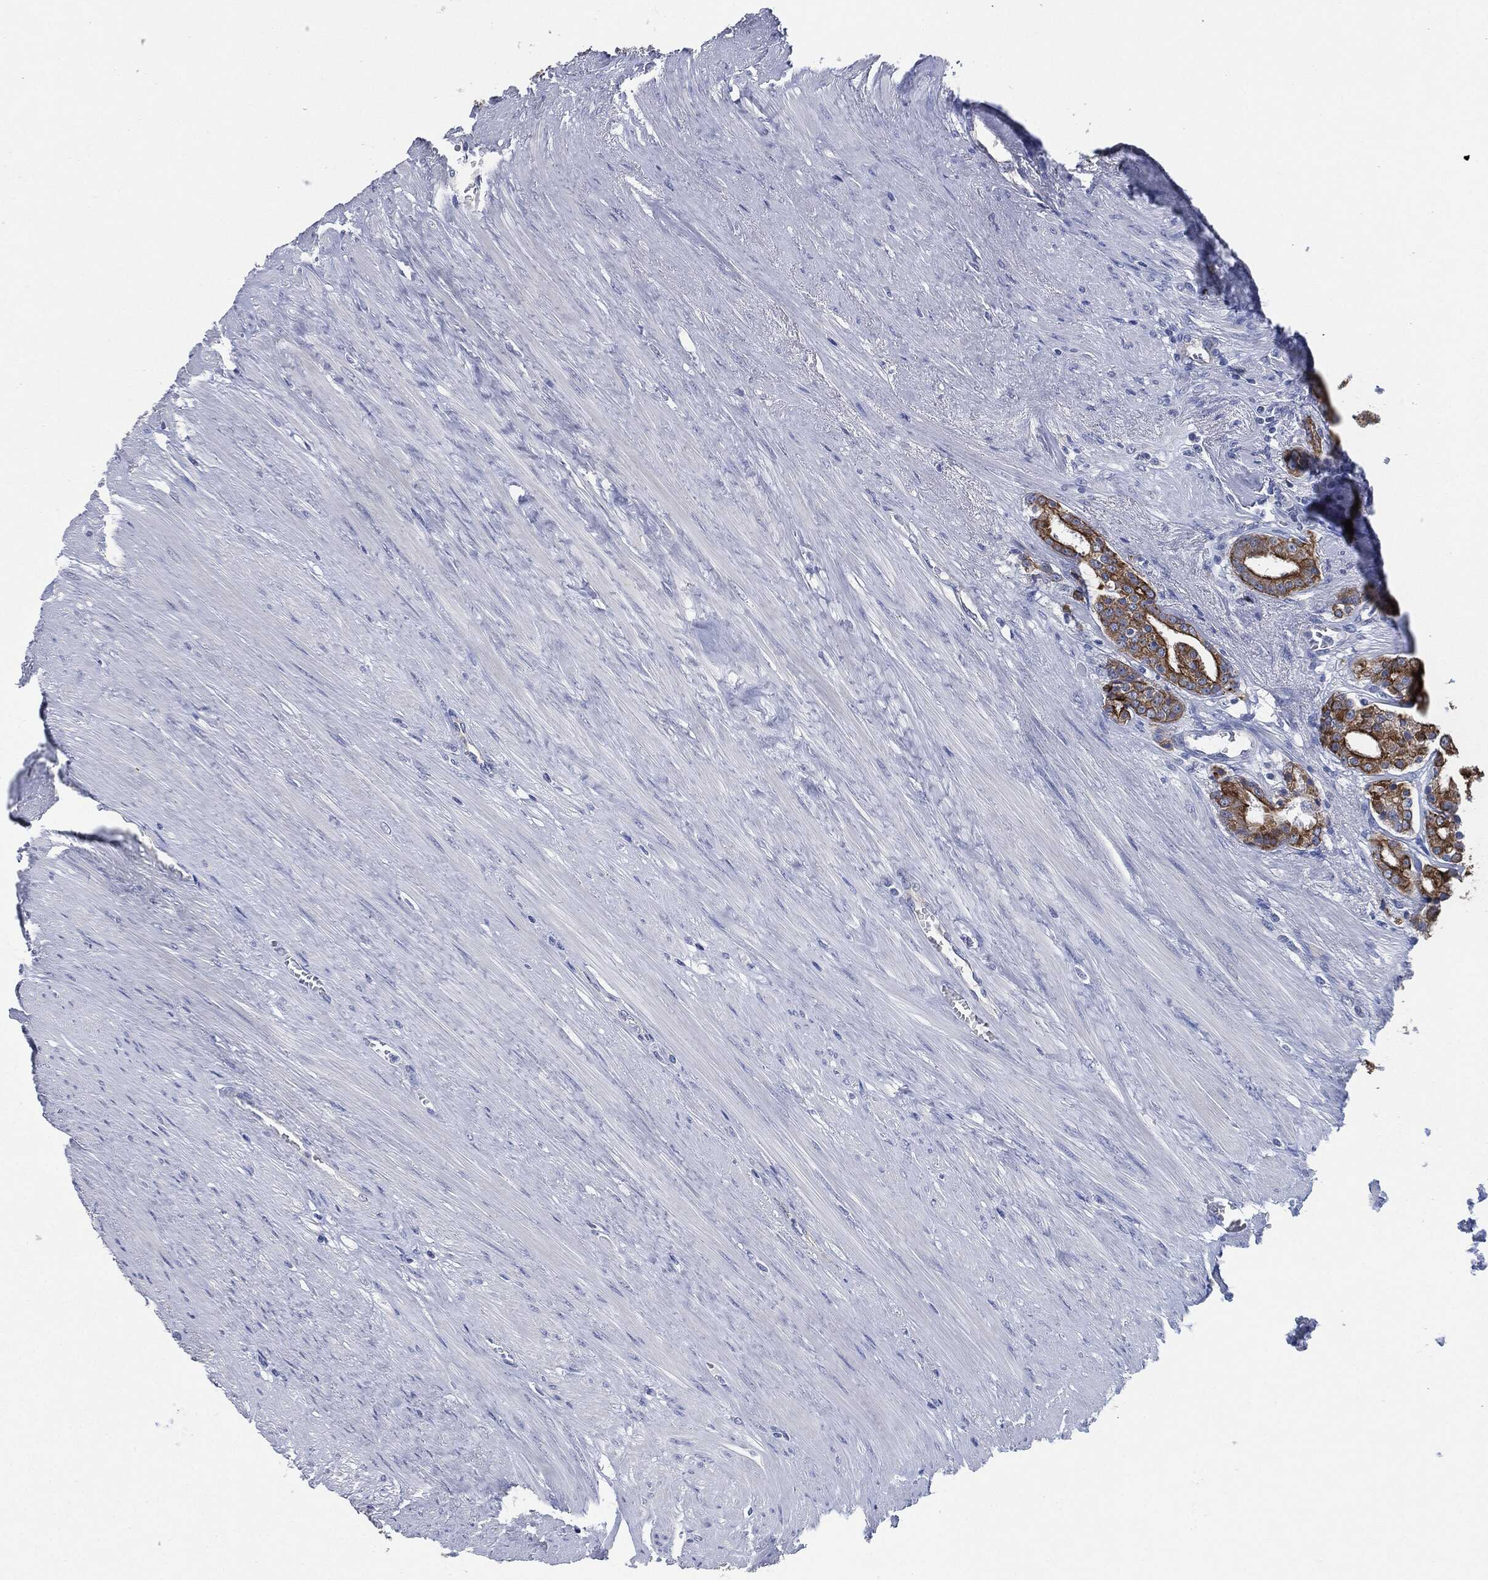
{"staining": {"intensity": "strong", "quantity": "25%-75%", "location": "cytoplasmic/membranous"}, "tissue": "prostate cancer", "cell_type": "Tumor cells", "image_type": "cancer", "snomed": [{"axis": "morphology", "description": "Adenocarcinoma, NOS"}, {"axis": "topography", "description": "Prostate"}], "caption": "Prostate adenocarcinoma stained for a protein (brown) reveals strong cytoplasmic/membranous positive staining in approximately 25%-75% of tumor cells.", "gene": "SHROOM2", "patient": {"sex": "male", "age": 69}}